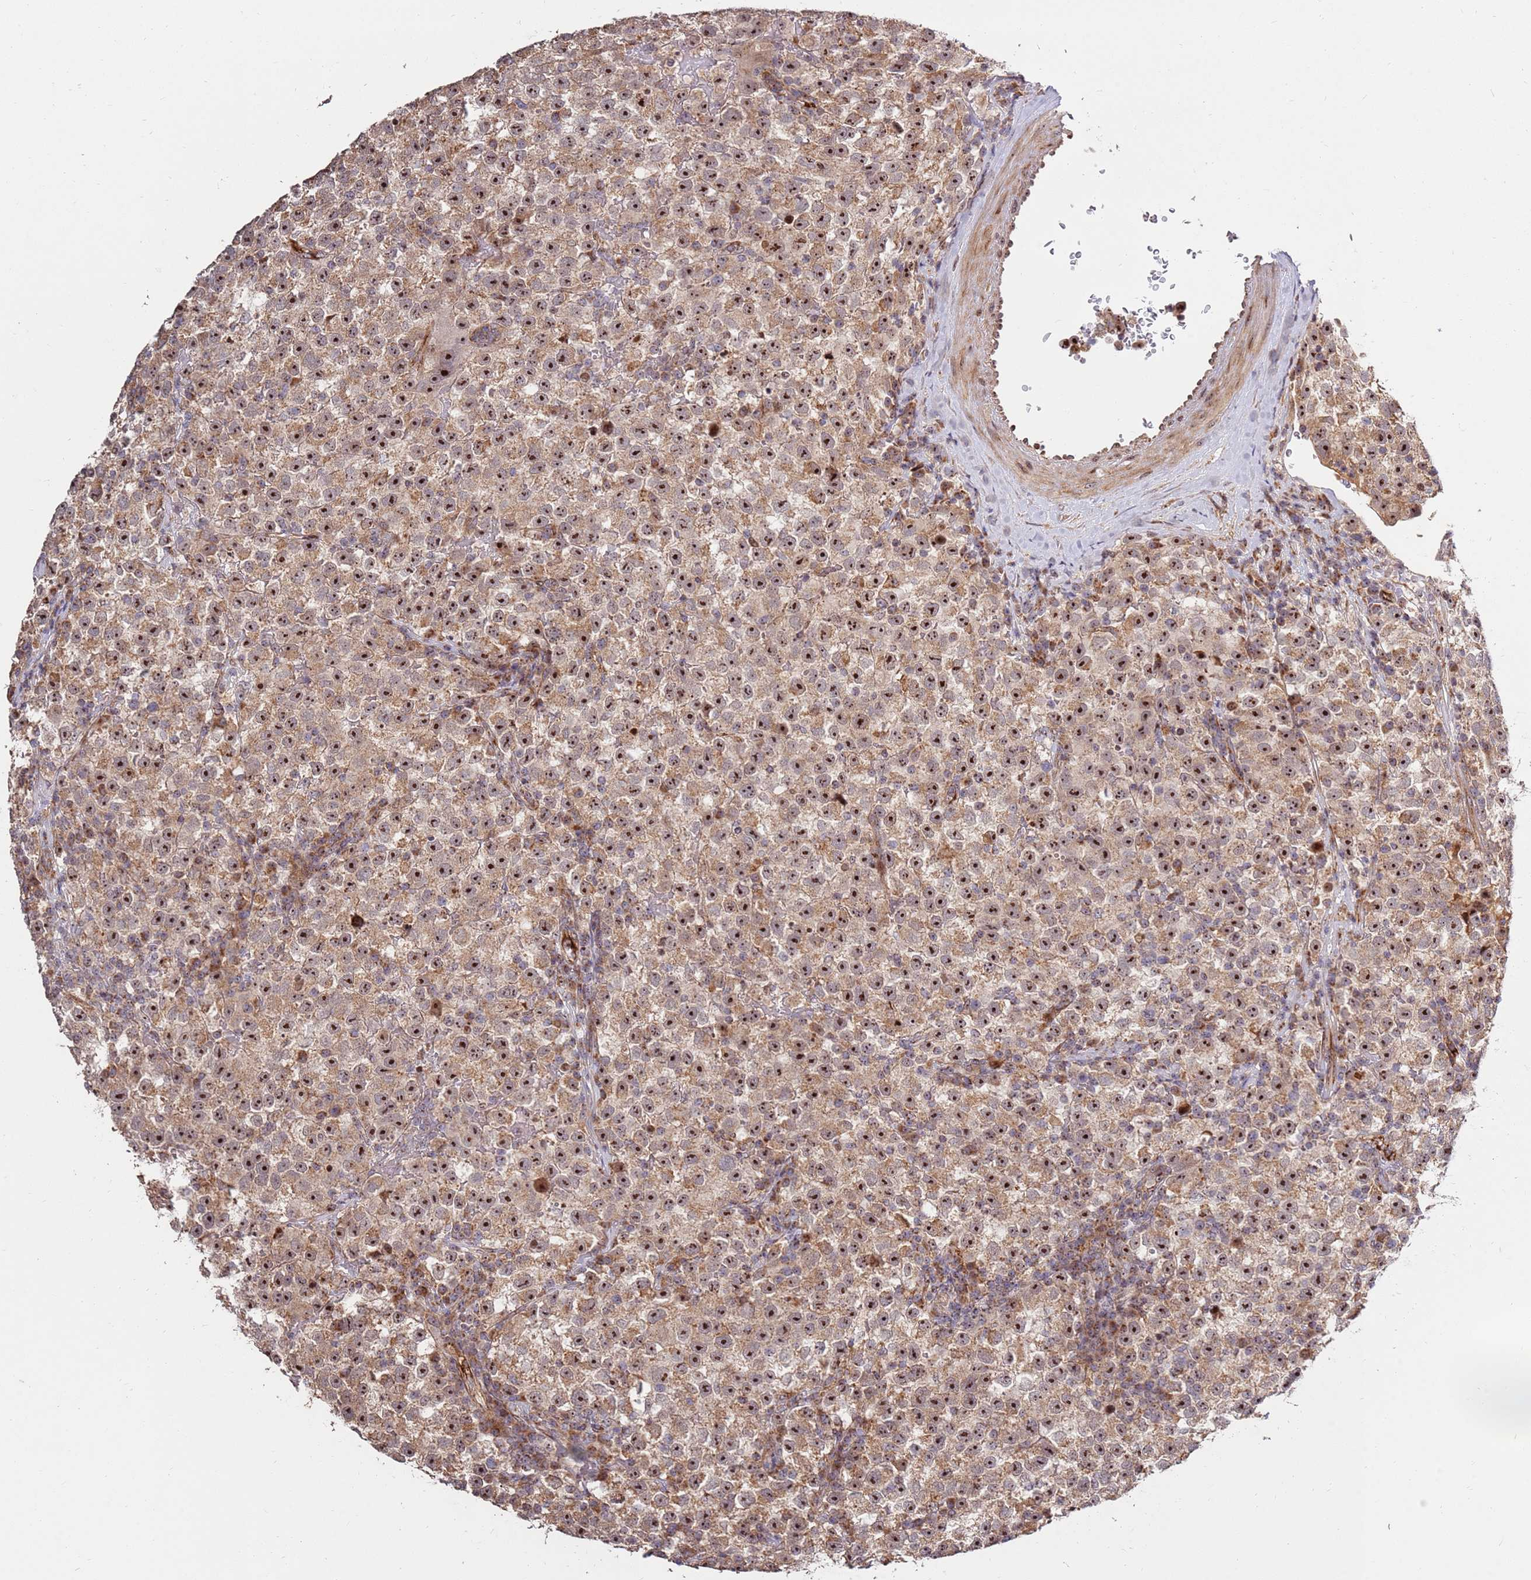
{"staining": {"intensity": "strong", "quantity": ">75%", "location": "cytoplasmic/membranous,nuclear"}, "tissue": "testis cancer", "cell_type": "Tumor cells", "image_type": "cancer", "snomed": [{"axis": "morphology", "description": "Seminoma, NOS"}, {"axis": "topography", "description": "Testis"}], "caption": "Protein analysis of testis cancer tissue shows strong cytoplasmic/membranous and nuclear expression in about >75% of tumor cells.", "gene": "KIF25", "patient": {"sex": "male", "age": 22}}